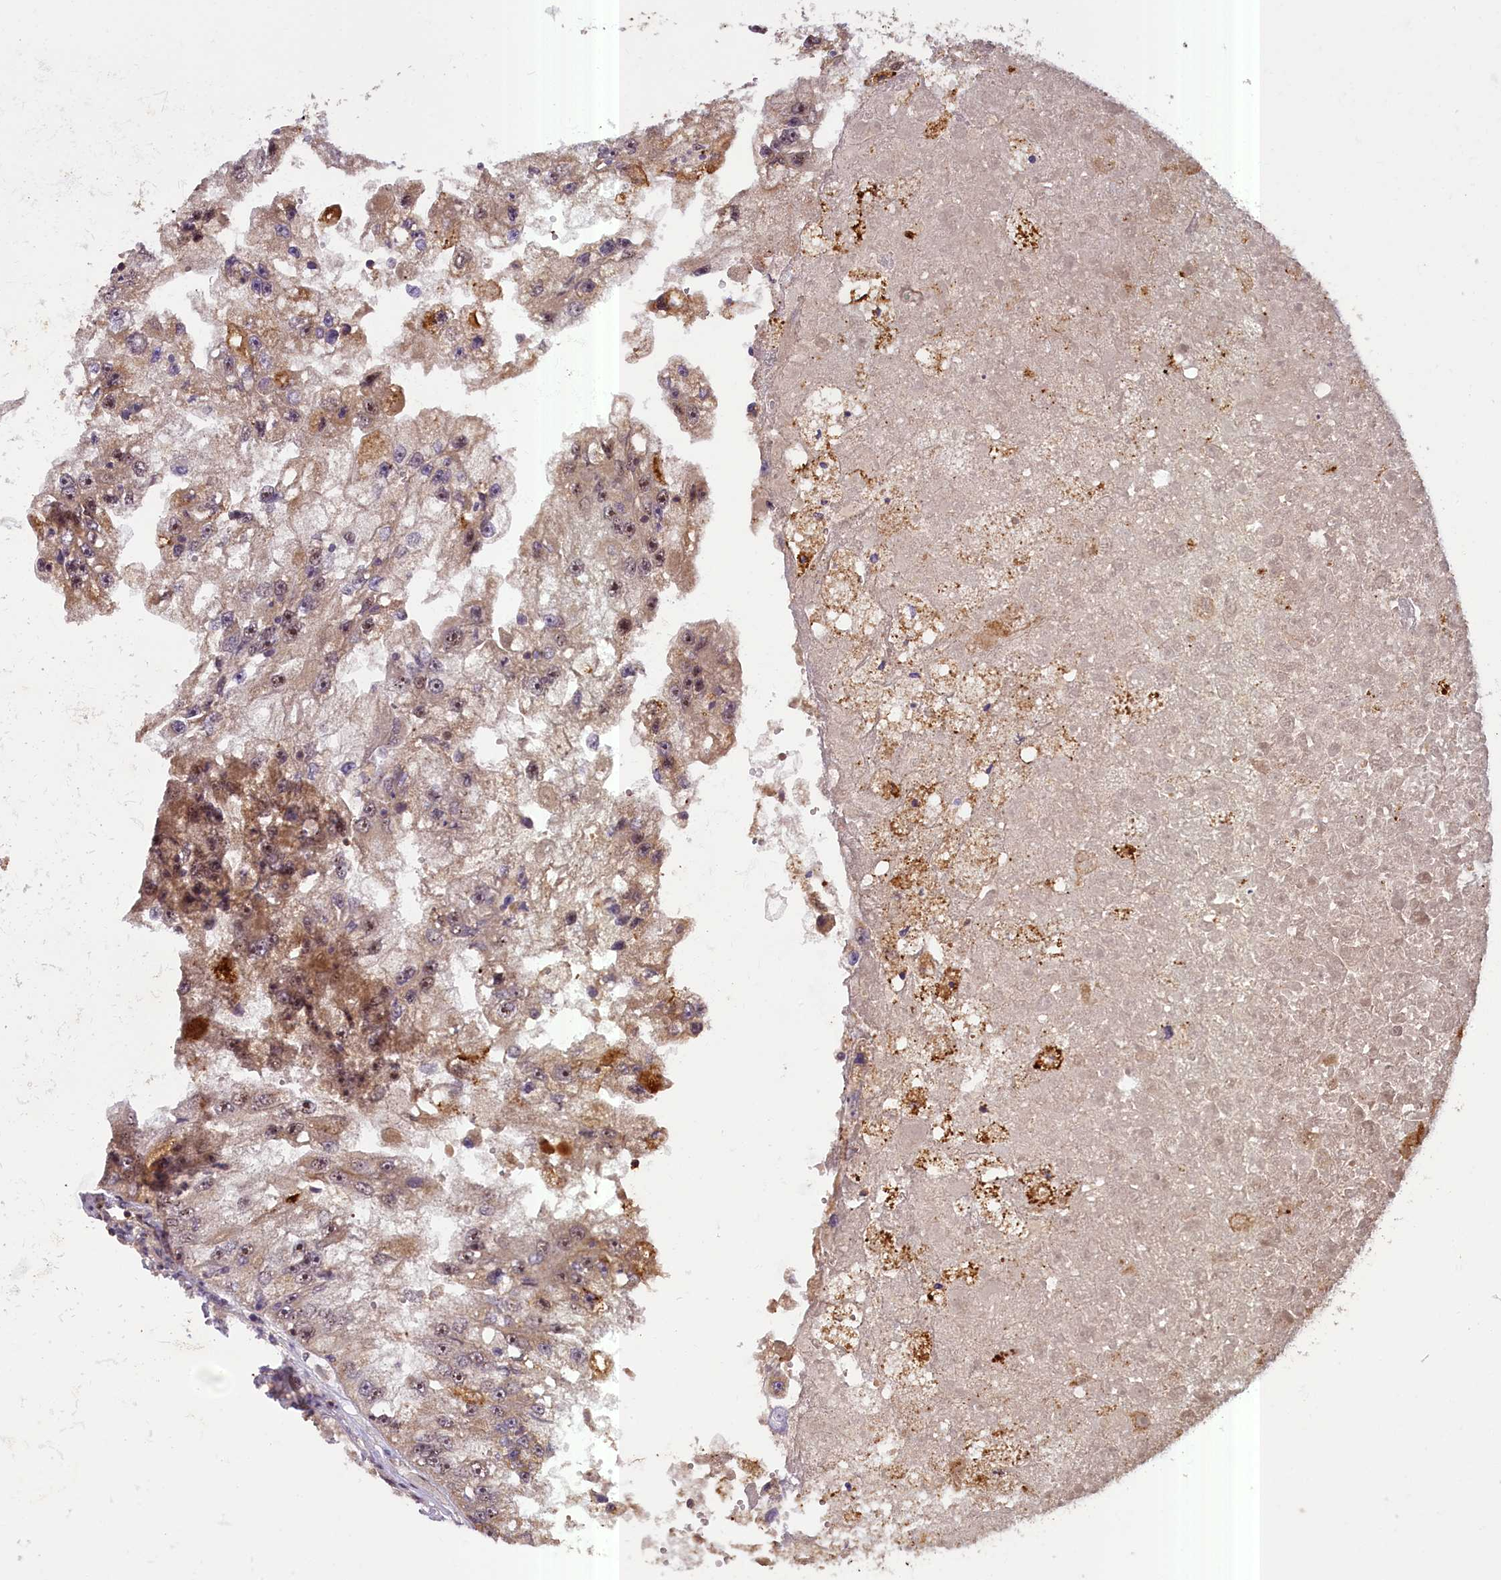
{"staining": {"intensity": "moderate", "quantity": ">75%", "location": "cytoplasmic/membranous,nuclear"}, "tissue": "renal cancer", "cell_type": "Tumor cells", "image_type": "cancer", "snomed": [{"axis": "morphology", "description": "Adenocarcinoma, NOS"}, {"axis": "topography", "description": "Kidney"}], "caption": "Human renal cancer stained with a brown dye shows moderate cytoplasmic/membranous and nuclear positive expression in about >75% of tumor cells.", "gene": "FUZ", "patient": {"sex": "male", "age": 63}}